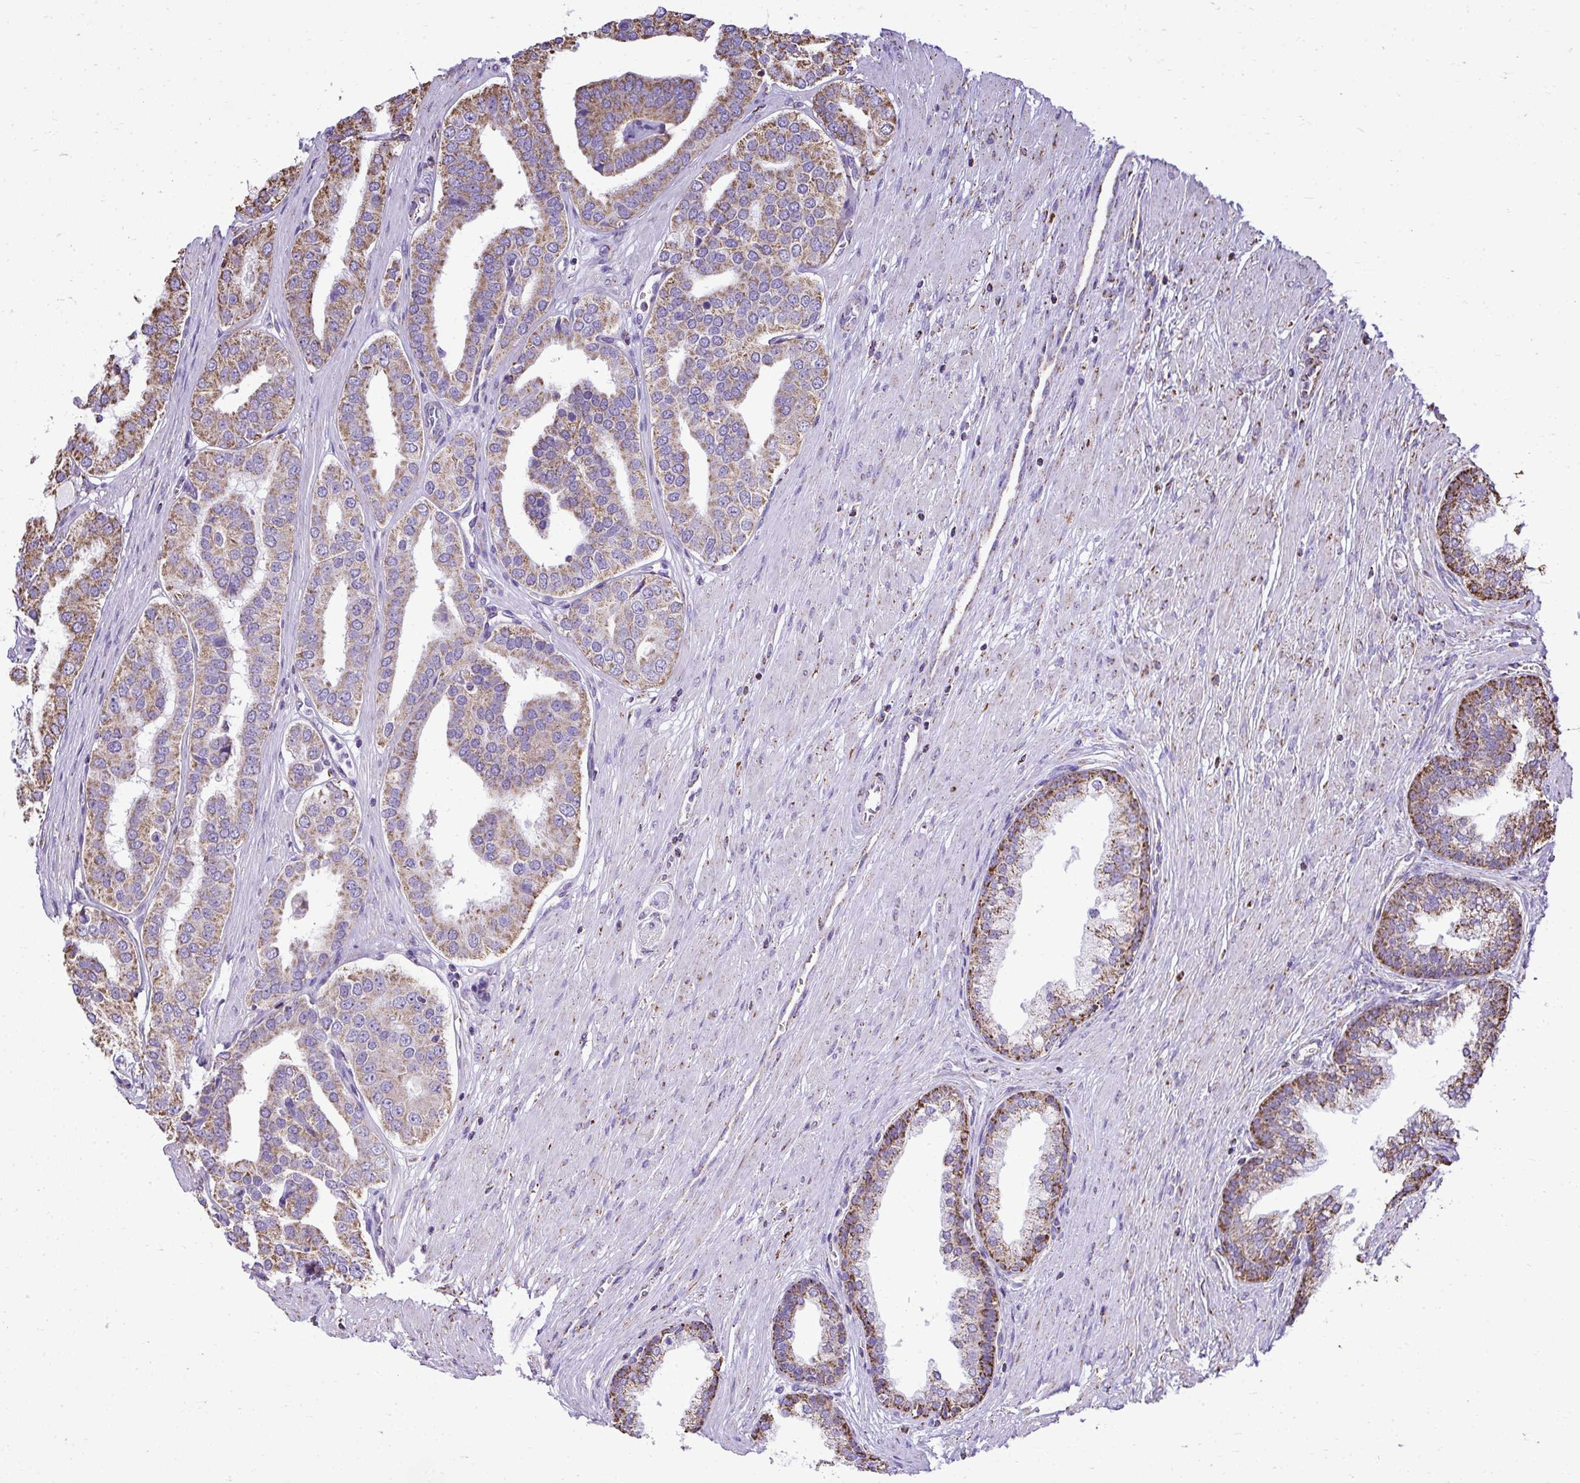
{"staining": {"intensity": "moderate", "quantity": ">75%", "location": "cytoplasmic/membranous"}, "tissue": "prostate cancer", "cell_type": "Tumor cells", "image_type": "cancer", "snomed": [{"axis": "morphology", "description": "Adenocarcinoma, High grade"}, {"axis": "topography", "description": "Prostate"}], "caption": "Moderate cytoplasmic/membranous positivity for a protein is present in approximately >75% of tumor cells of prostate high-grade adenocarcinoma using IHC.", "gene": "MPZL2", "patient": {"sex": "male", "age": 58}}